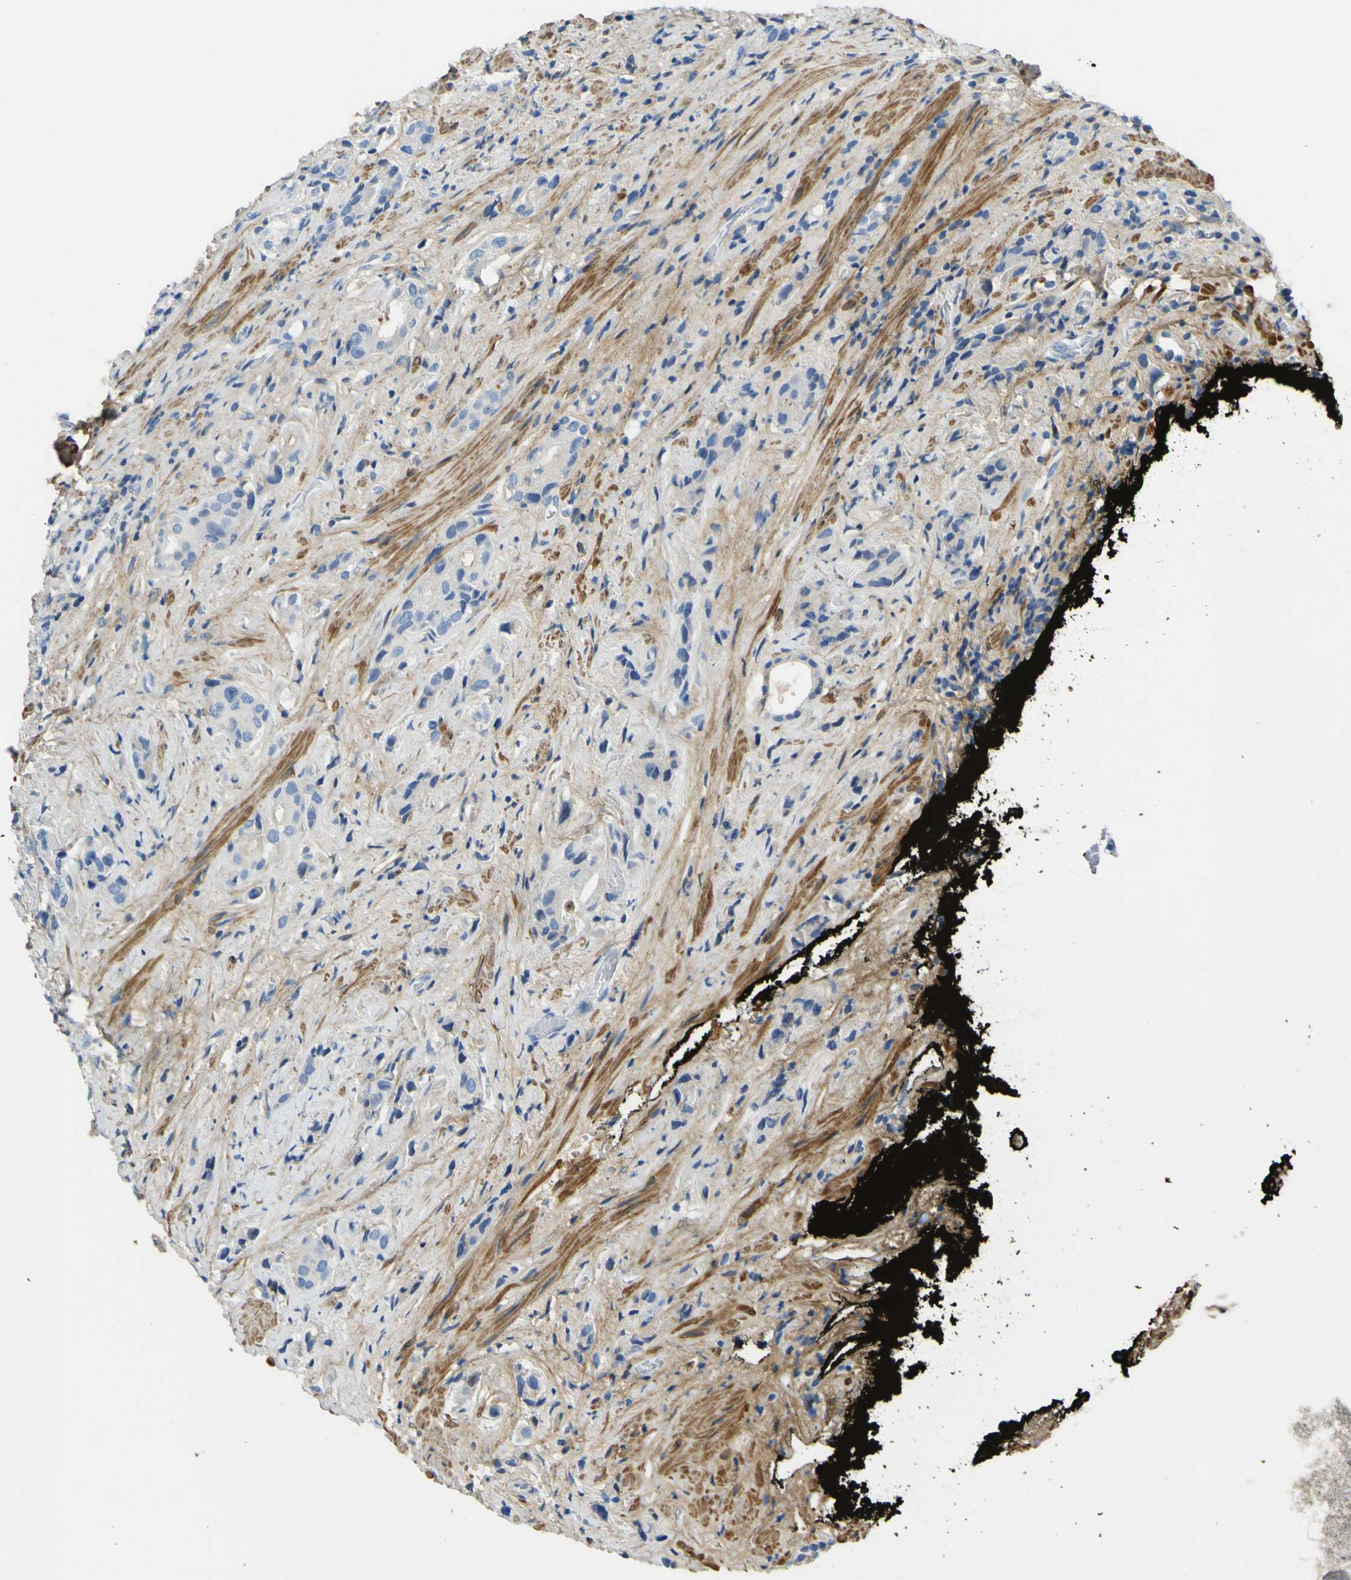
{"staining": {"intensity": "negative", "quantity": "none", "location": "none"}, "tissue": "prostate cancer", "cell_type": "Tumor cells", "image_type": "cancer", "snomed": [{"axis": "morphology", "description": "Adenocarcinoma, High grade"}, {"axis": "topography", "description": "Prostate"}], "caption": "High magnification brightfield microscopy of prostate cancer (adenocarcinoma (high-grade)) stained with DAB (3,3'-diaminobenzidine) (brown) and counterstained with hematoxylin (blue): tumor cells show no significant expression.", "gene": "OGN", "patient": {"sex": "male", "age": 71}}